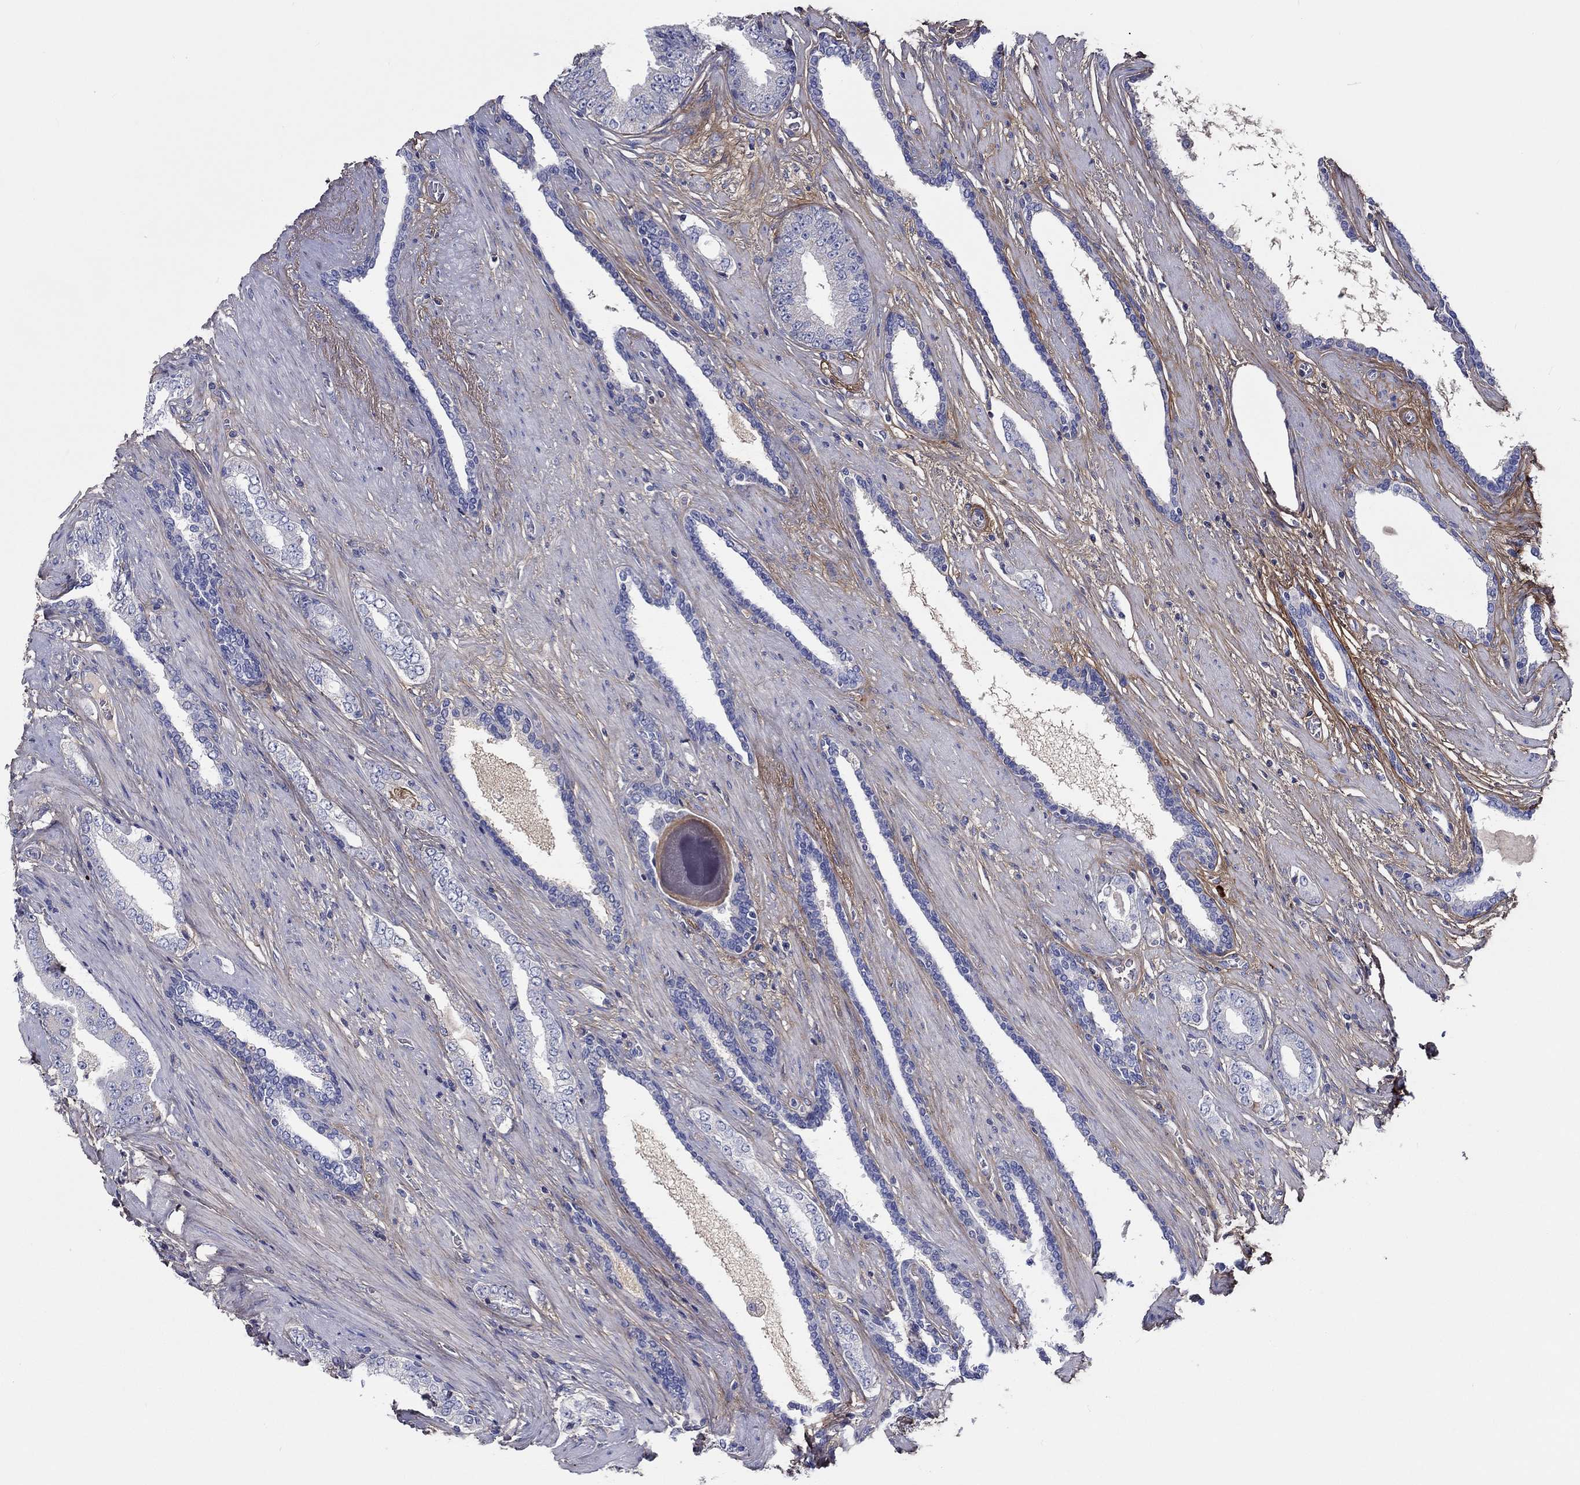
{"staining": {"intensity": "negative", "quantity": "none", "location": "none"}, "tissue": "prostate cancer", "cell_type": "Tumor cells", "image_type": "cancer", "snomed": [{"axis": "morphology", "description": "Adenocarcinoma, Low grade"}, {"axis": "topography", "description": "Prostate and seminal vesicle, NOS"}], "caption": "IHC of human adenocarcinoma (low-grade) (prostate) shows no positivity in tumor cells.", "gene": "TGFBI", "patient": {"sex": "male", "age": 61}}